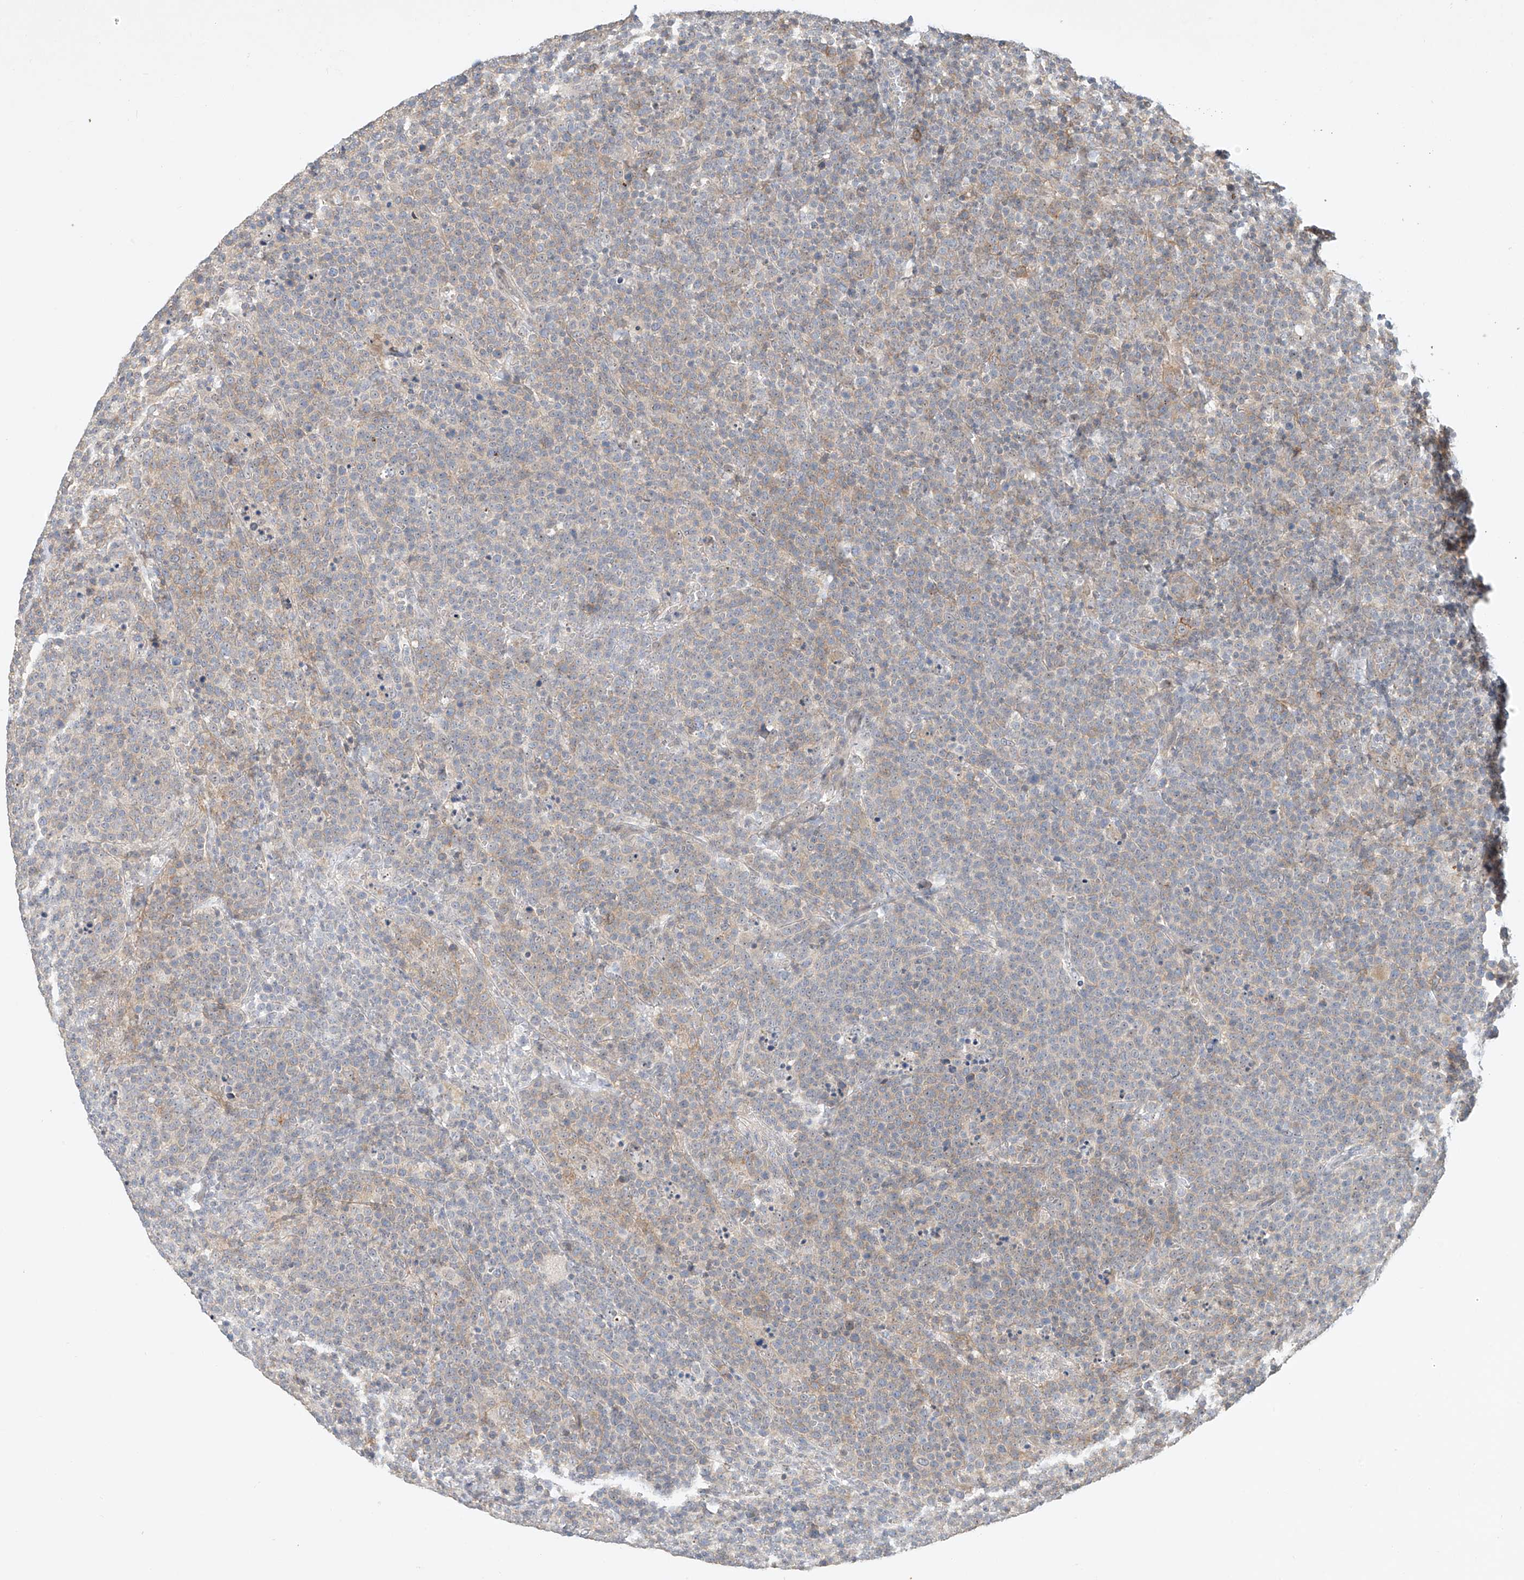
{"staining": {"intensity": "negative", "quantity": "none", "location": "none"}, "tissue": "lymphoma", "cell_type": "Tumor cells", "image_type": "cancer", "snomed": [{"axis": "morphology", "description": "Malignant lymphoma, non-Hodgkin's type, High grade"}, {"axis": "topography", "description": "Lymph node"}], "caption": "Tumor cells show no significant staining in lymphoma.", "gene": "TASP1", "patient": {"sex": "male", "age": 61}}